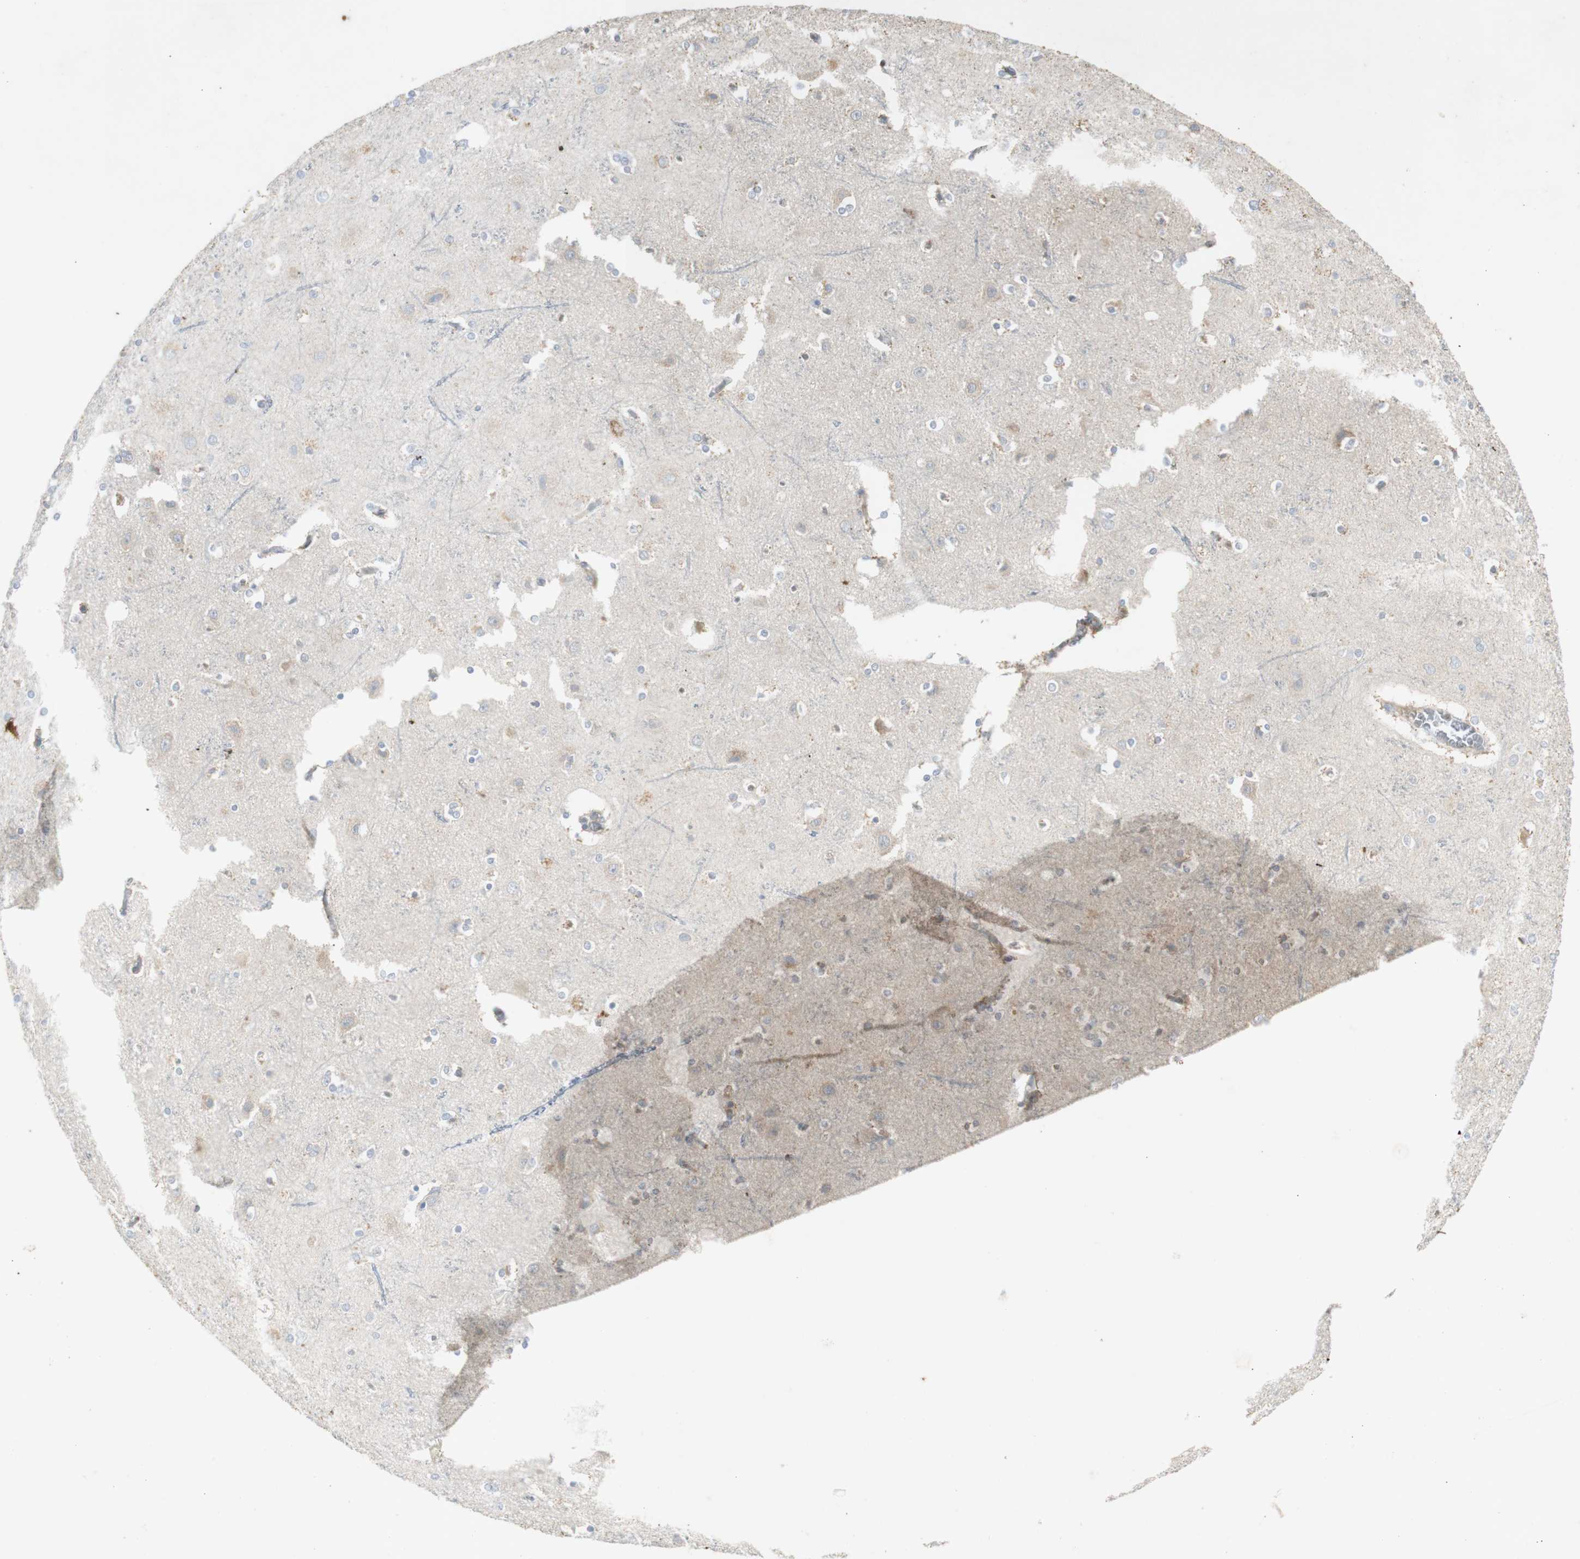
{"staining": {"intensity": "negative", "quantity": "none", "location": "none"}, "tissue": "cerebral cortex", "cell_type": "Endothelial cells", "image_type": "normal", "snomed": [{"axis": "morphology", "description": "Normal tissue, NOS"}, {"axis": "topography", "description": "Cerebral cortex"}], "caption": "Immunohistochemistry of unremarkable cerebral cortex displays no positivity in endothelial cells.", "gene": "INS", "patient": {"sex": "female", "age": 54}}